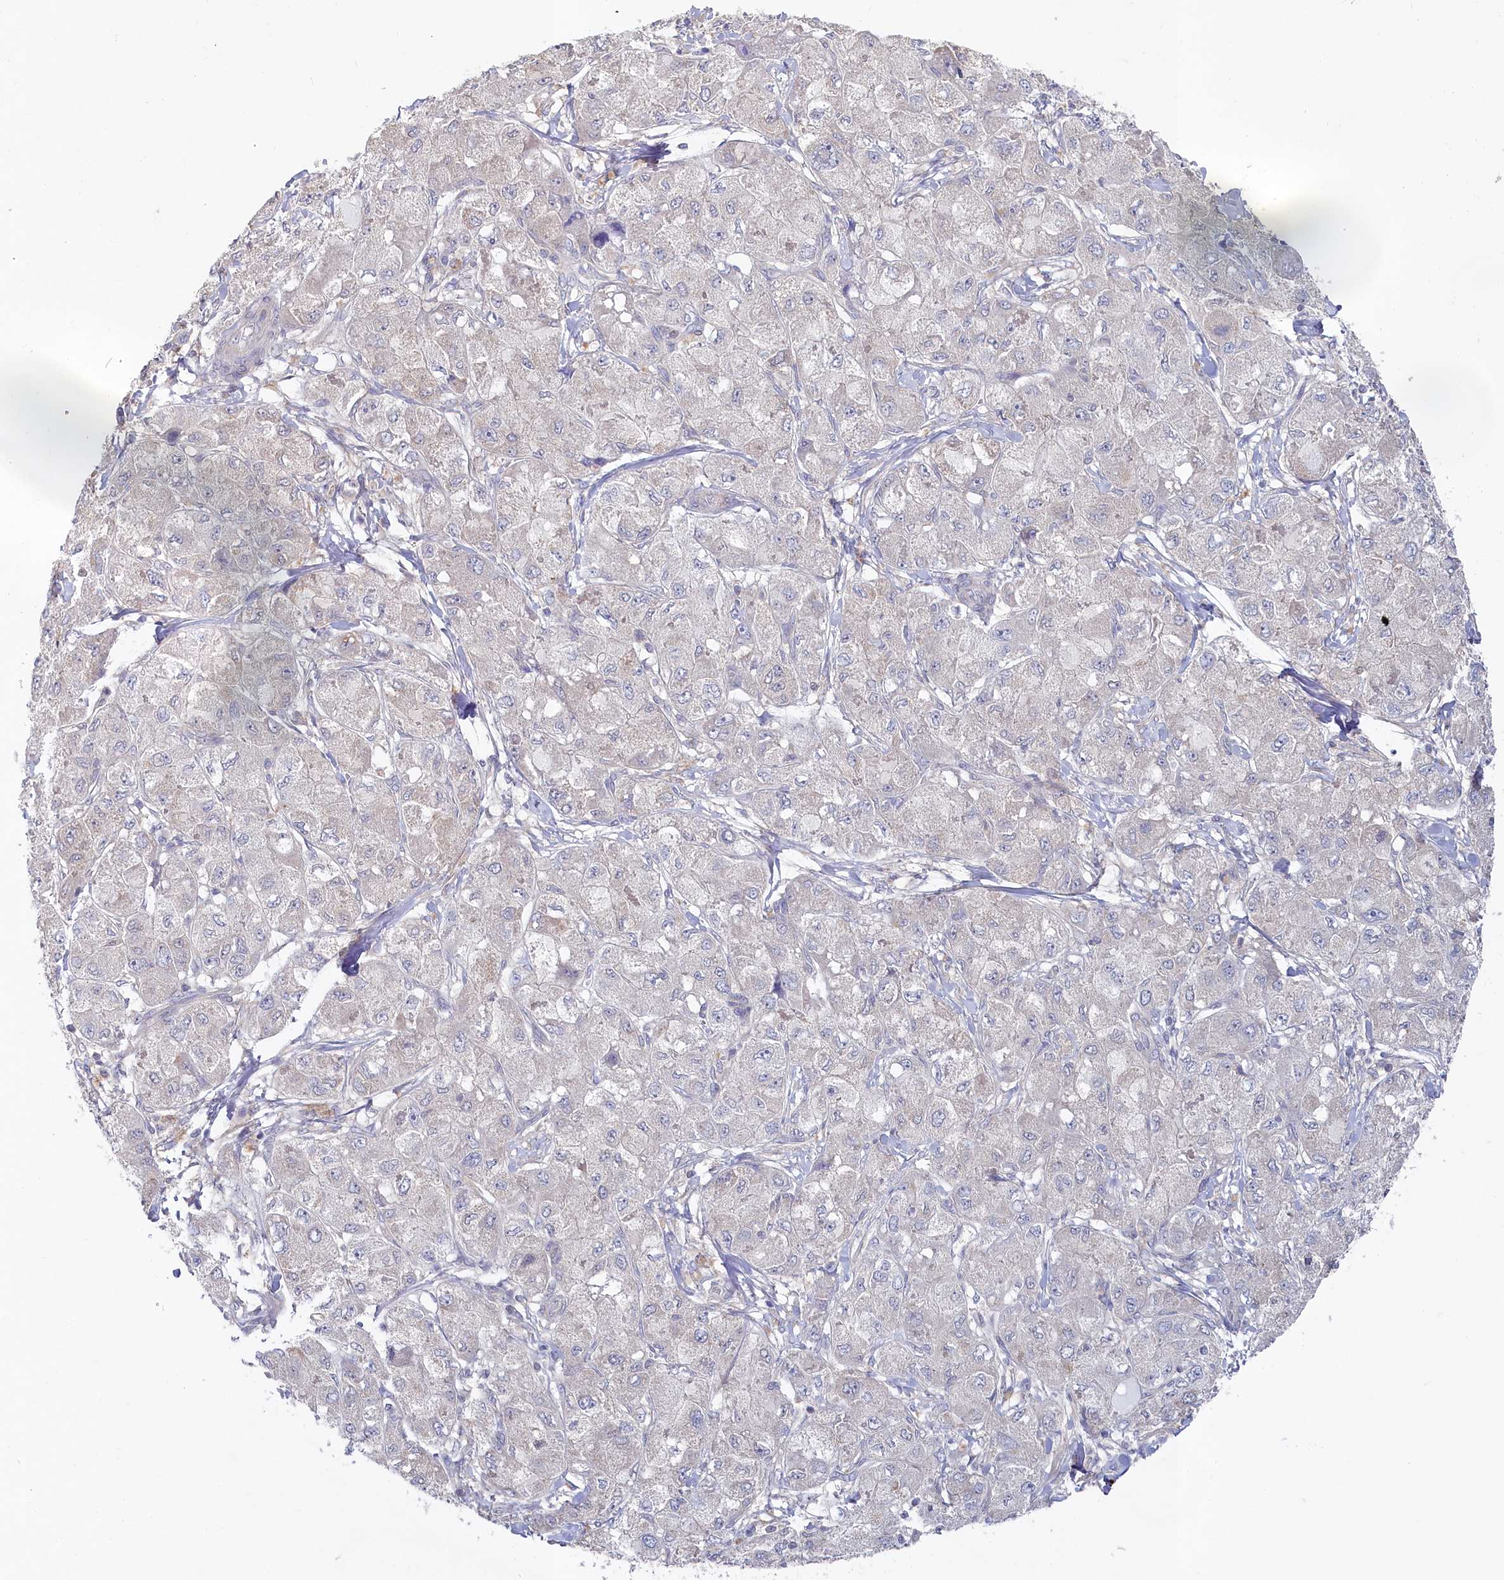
{"staining": {"intensity": "weak", "quantity": "25%-75%", "location": "cytoplasmic/membranous"}, "tissue": "liver cancer", "cell_type": "Tumor cells", "image_type": "cancer", "snomed": [{"axis": "morphology", "description": "Carcinoma, Hepatocellular, NOS"}, {"axis": "topography", "description": "Liver"}], "caption": "An immunohistochemistry (IHC) histopathology image of tumor tissue is shown. Protein staining in brown labels weak cytoplasmic/membranous positivity in liver hepatocellular carcinoma within tumor cells.", "gene": "AAMDC", "patient": {"sex": "male", "age": 80}}